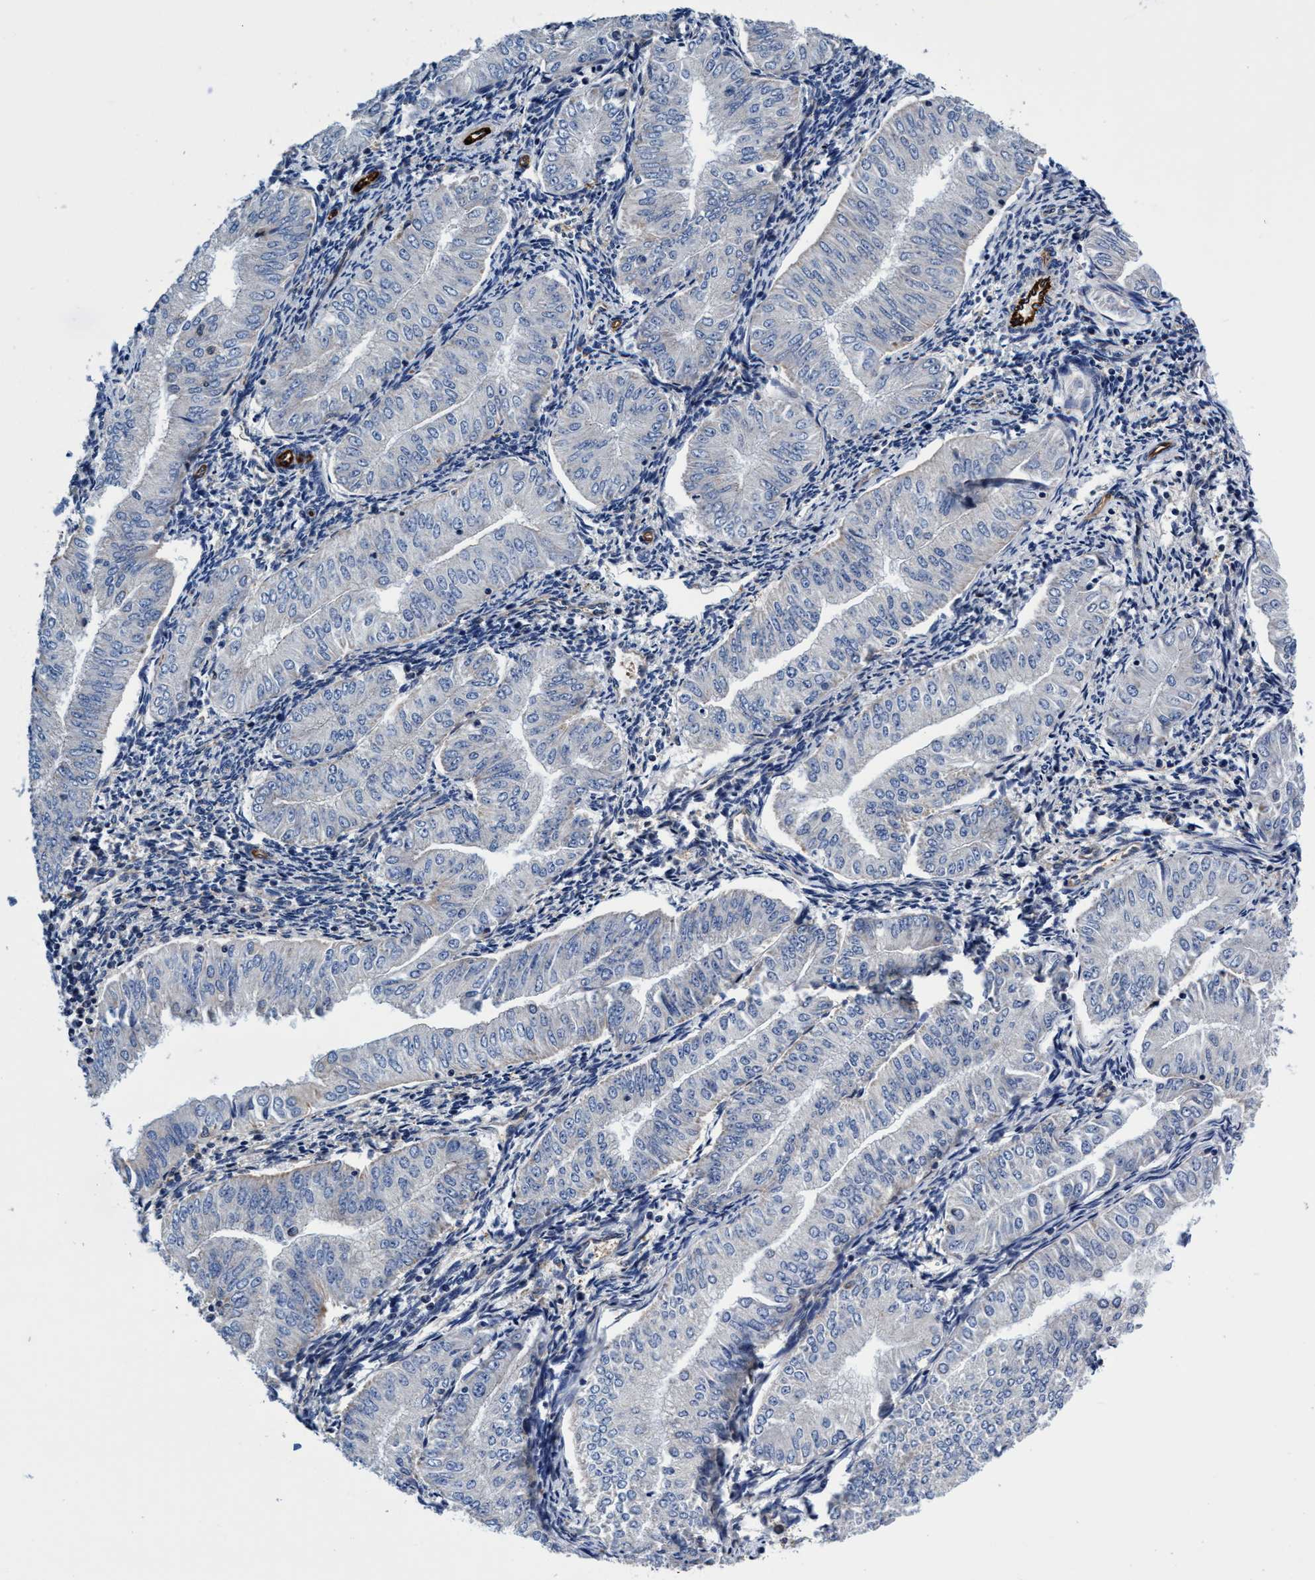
{"staining": {"intensity": "negative", "quantity": "none", "location": "none"}, "tissue": "endometrial cancer", "cell_type": "Tumor cells", "image_type": "cancer", "snomed": [{"axis": "morphology", "description": "Normal tissue, NOS"}, {"axis": "morphology", "description": "Adenocarcinoma, NOS"}, {"axis": "topography", "description": "Endometrium"}], "caption": "Human endometrial cancer stained for a protein using immunohistochemistry demonstrates no positivity in tumor cells.", "gene": "UBALD2", "patient": {"sex": "female", "age": 53}}